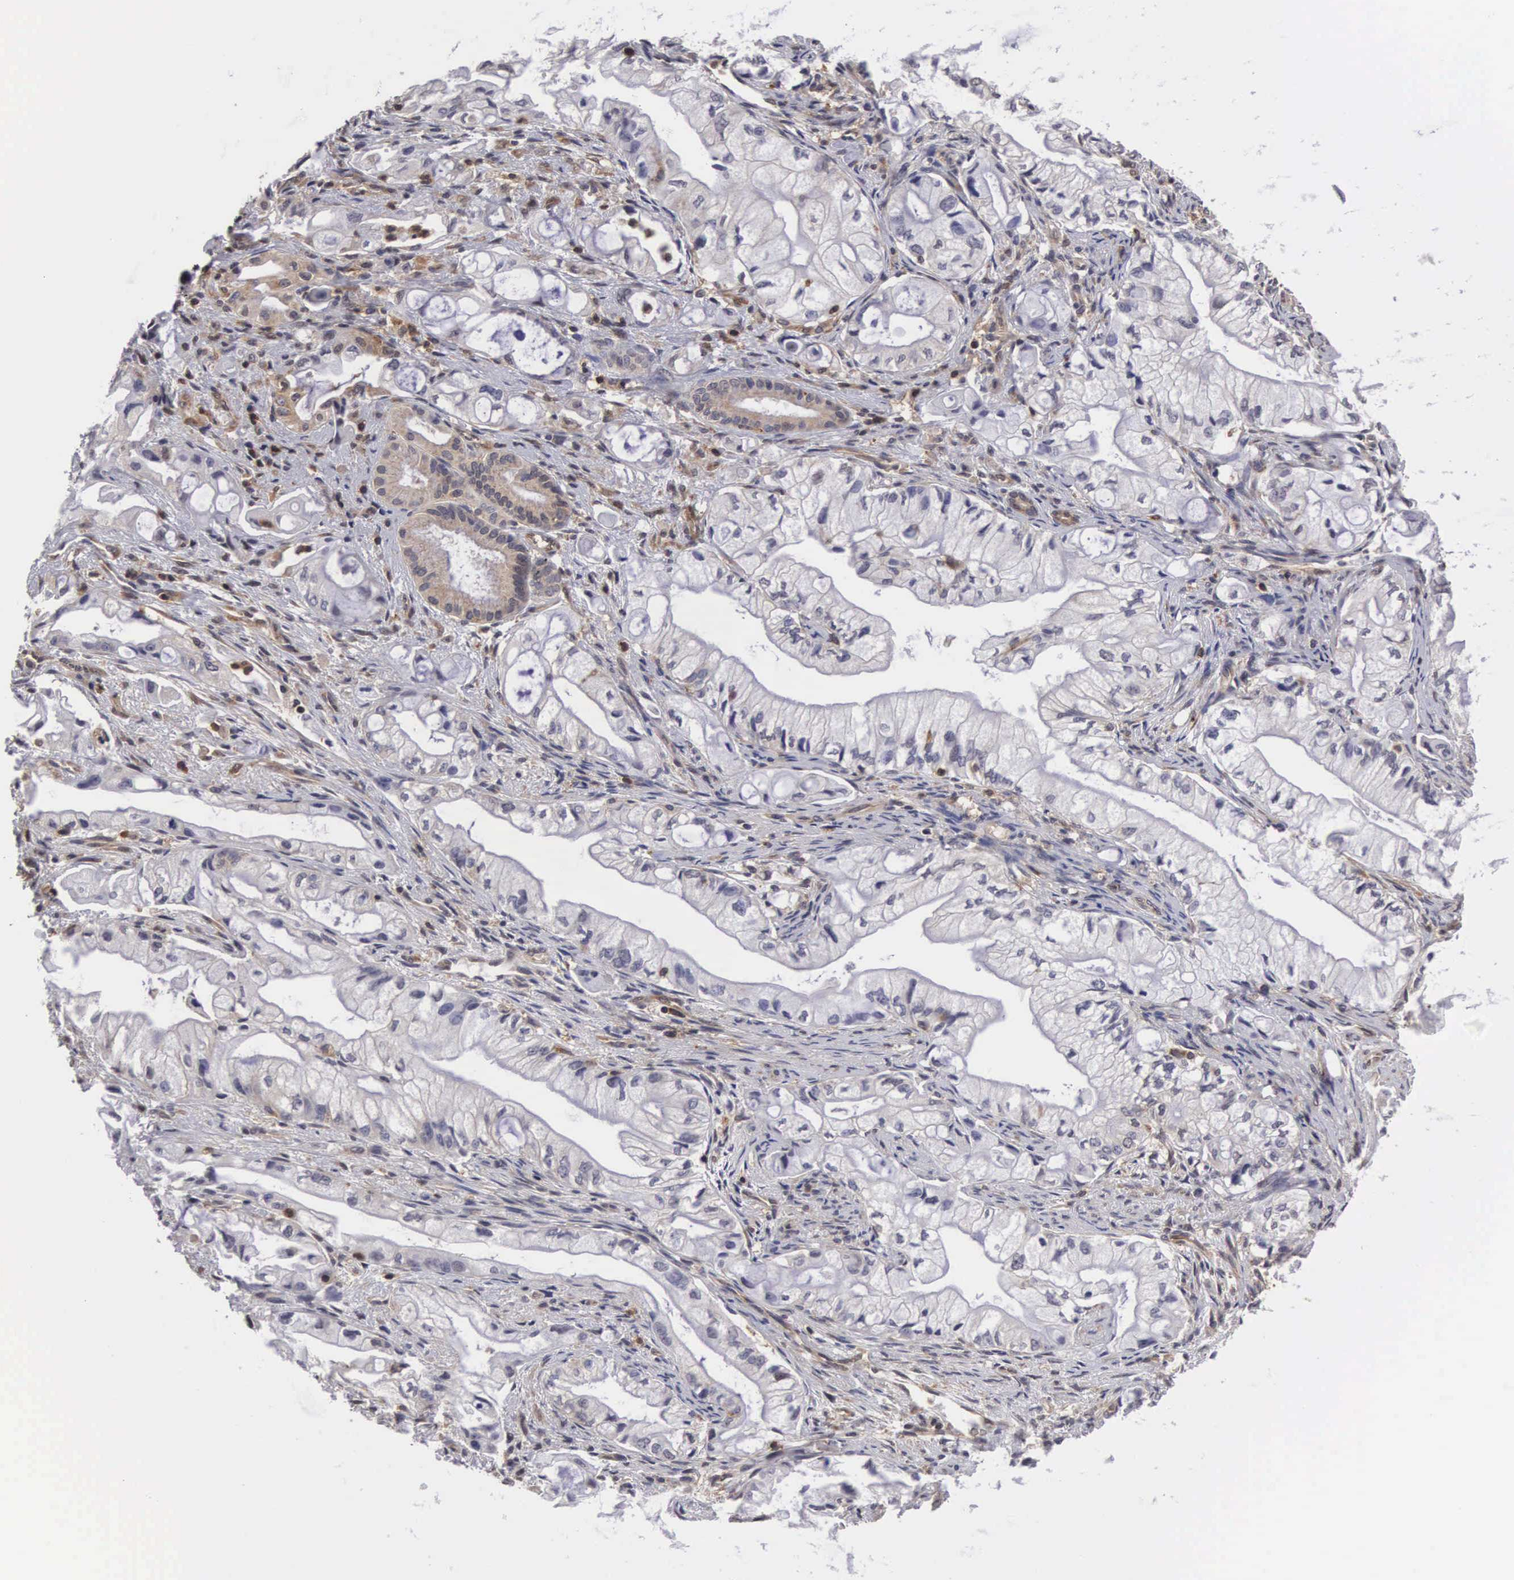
{"staining": {"intensity": "negative", "quantity": "none", "location": "none"}, "tissue": "pancreatic cancer", "cell_type": "Tumor cells", "image_type": "cancer", "snomed": [{"axis": "morphology", "description": "Adenocarcinoma, NOS"}, {"axis": "topography", "description": "Pancreas"}], "caption": "Protein analysis of pancreatic adenocarcinoma displays no significant positivity in tumor cells.", "gene": "ADSL", "patient": {"sex": "male", "age": 79}}